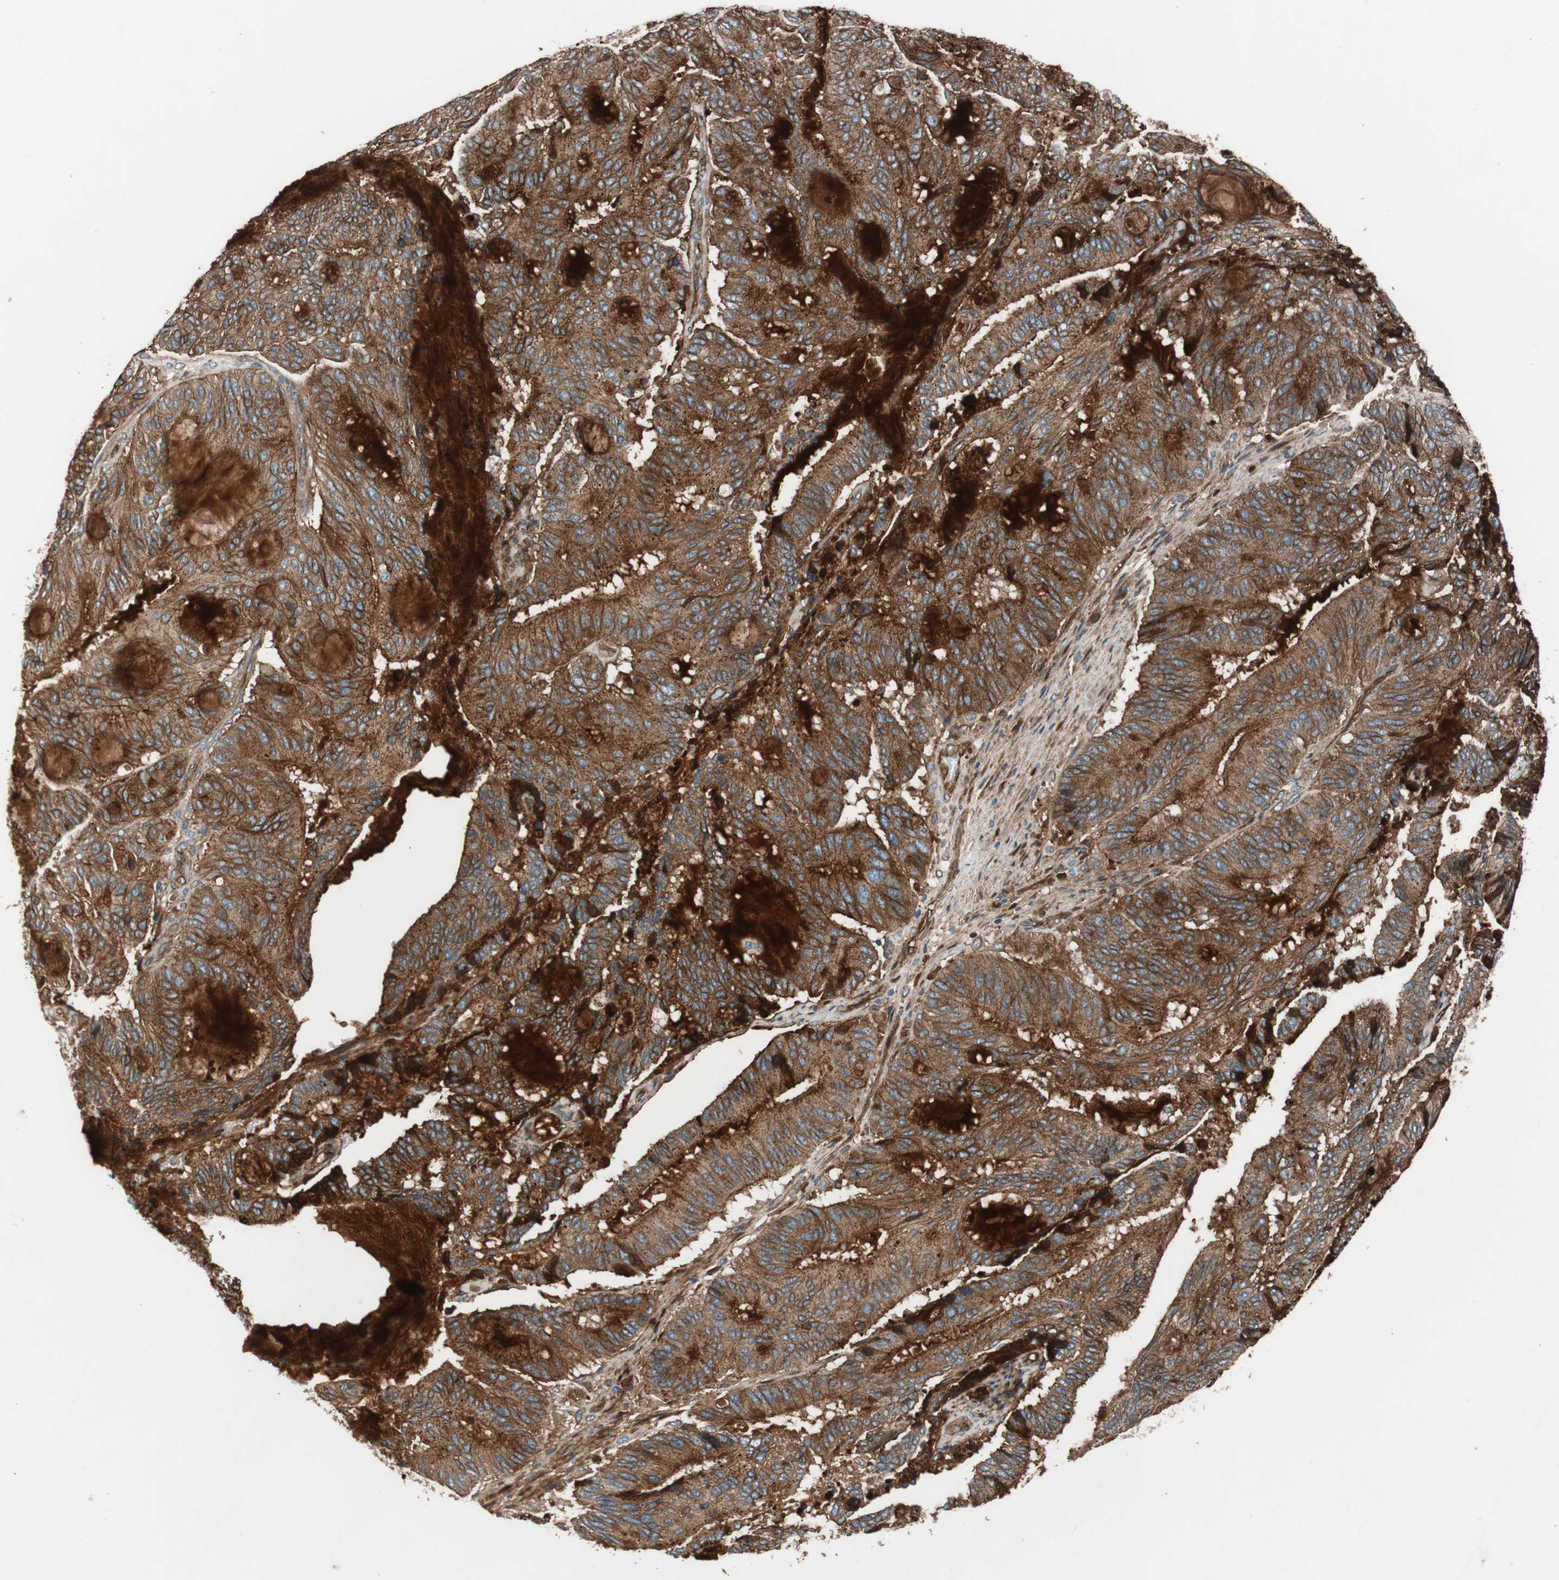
{"staining": {"intensity": "strong", "quantity": ">75%", "location": "cytoplasmic/membranous"}, "tissue": "liver cancer", "cell_type": "Tumor cells", "image_type": "cancer", "snomed": [{"axis": "morphology", "description": "Cholangiocarcinoma"}, {"axis": "topography", "description": "Liver"}], "caption": "Immunohistochemistry histopathology image of neoplastic tissue: human liver cancer (cholangiocarcinoma) stained using IHC displays high levels of strong protein expression localized specifically in the cytoplasmic/membranous of tumor cells, appearing as a cytoplasmic/membranous brown color.", "gene": "SPINT1", "patient": {"sex": "female", "age": 73}}